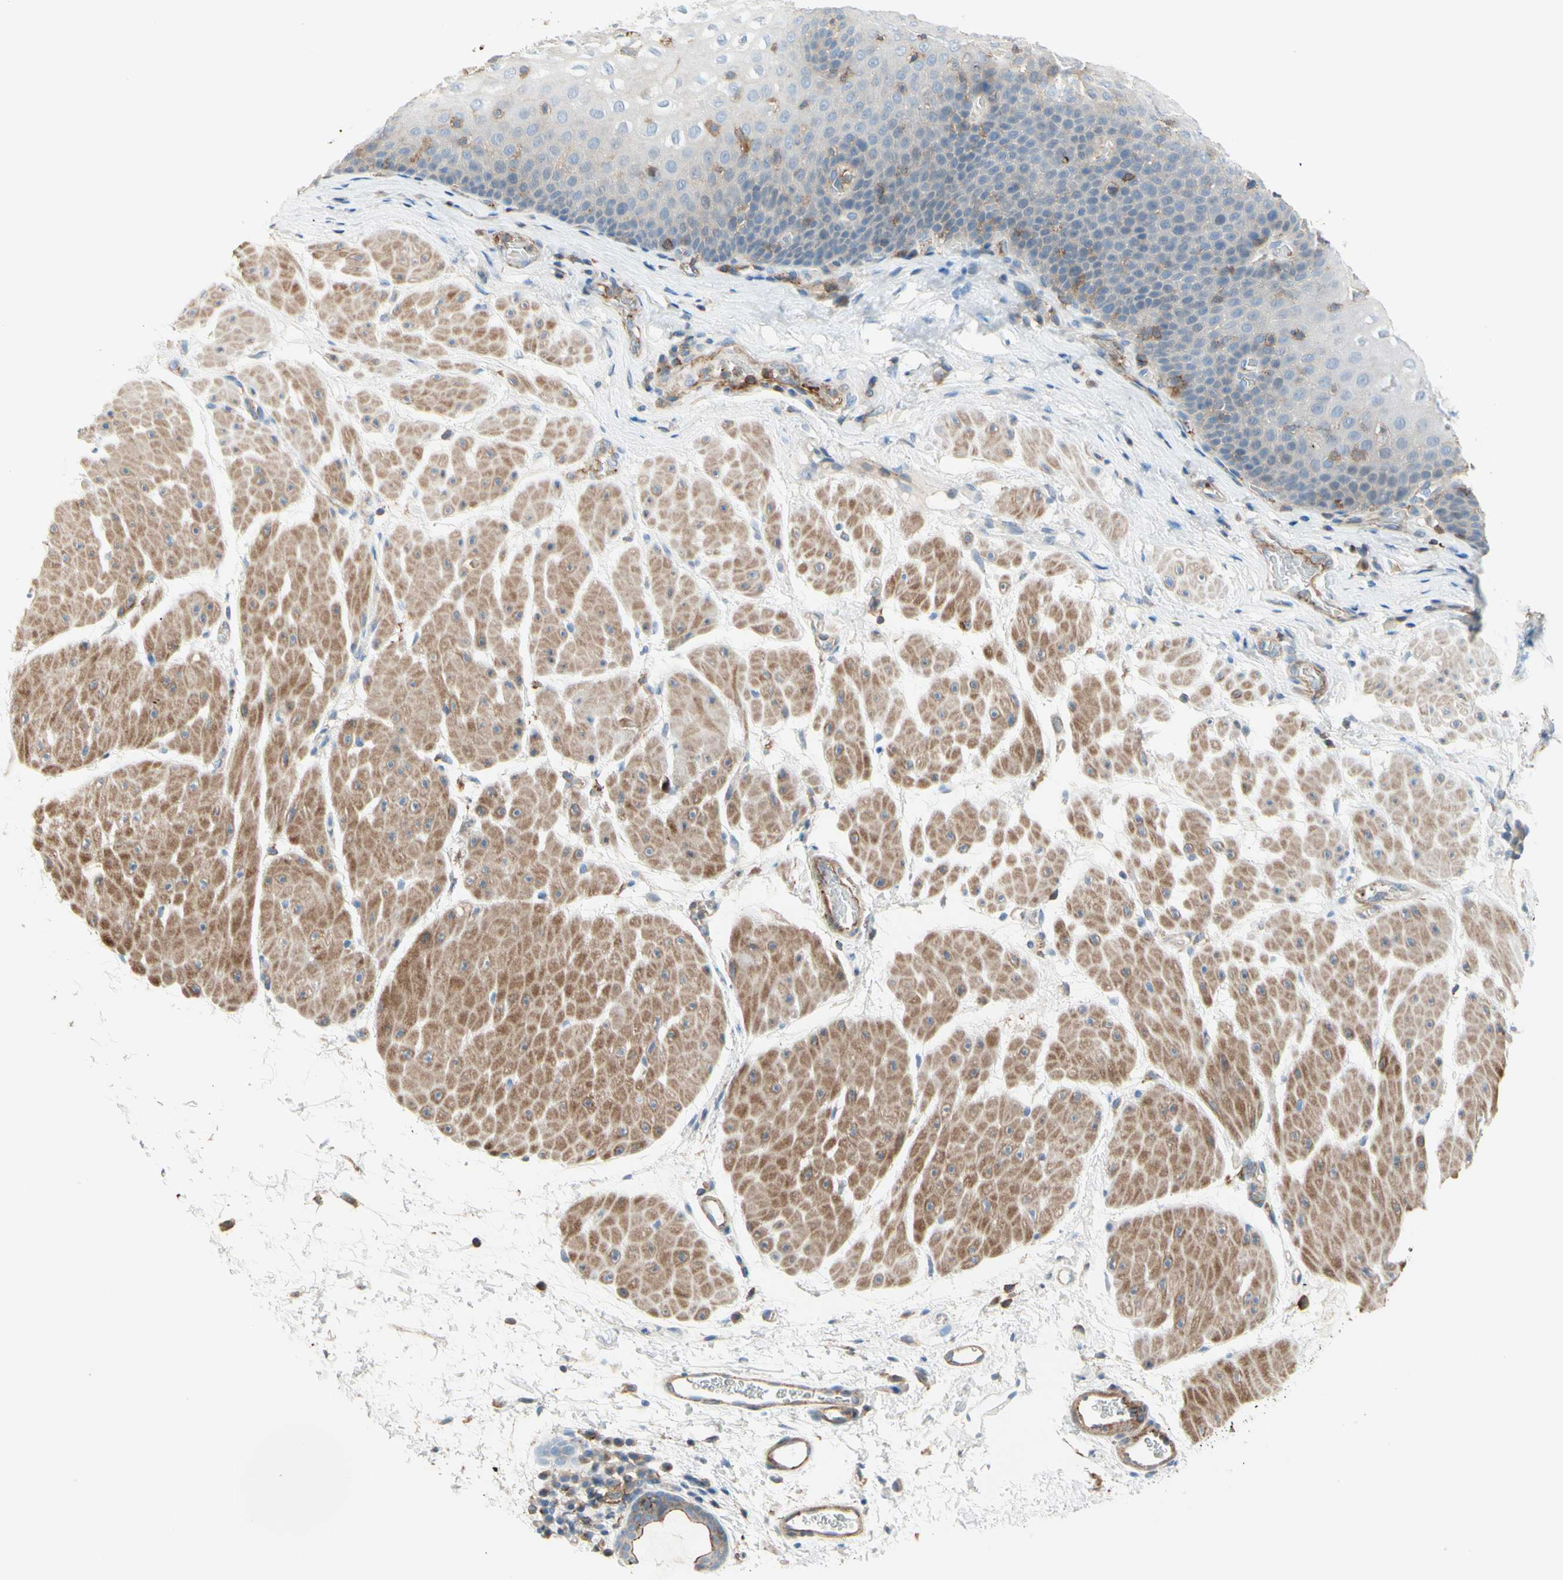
{"staining": {"intensity": "moderate", "quantity": "<25%", "location": "cytoplasmic/membranous"}, "tissue": "esophagus", "cell_type": "Squamous epithelial cells", "image_type": "normal", "snomed": [{"axis": "morphology", "description": "Normal tissue, NOS"}, {"axis": "topography", "description": "Esophagus"}], "caption": "Immunohistochemistry of unremarkable esophagus exhibits low levels of moderate cytoplasmic/membranous positivity in about <25% of squamous epithelial cells.", "gene": "SEMA4C", "patient": {"sex": "male", "age": 48}}